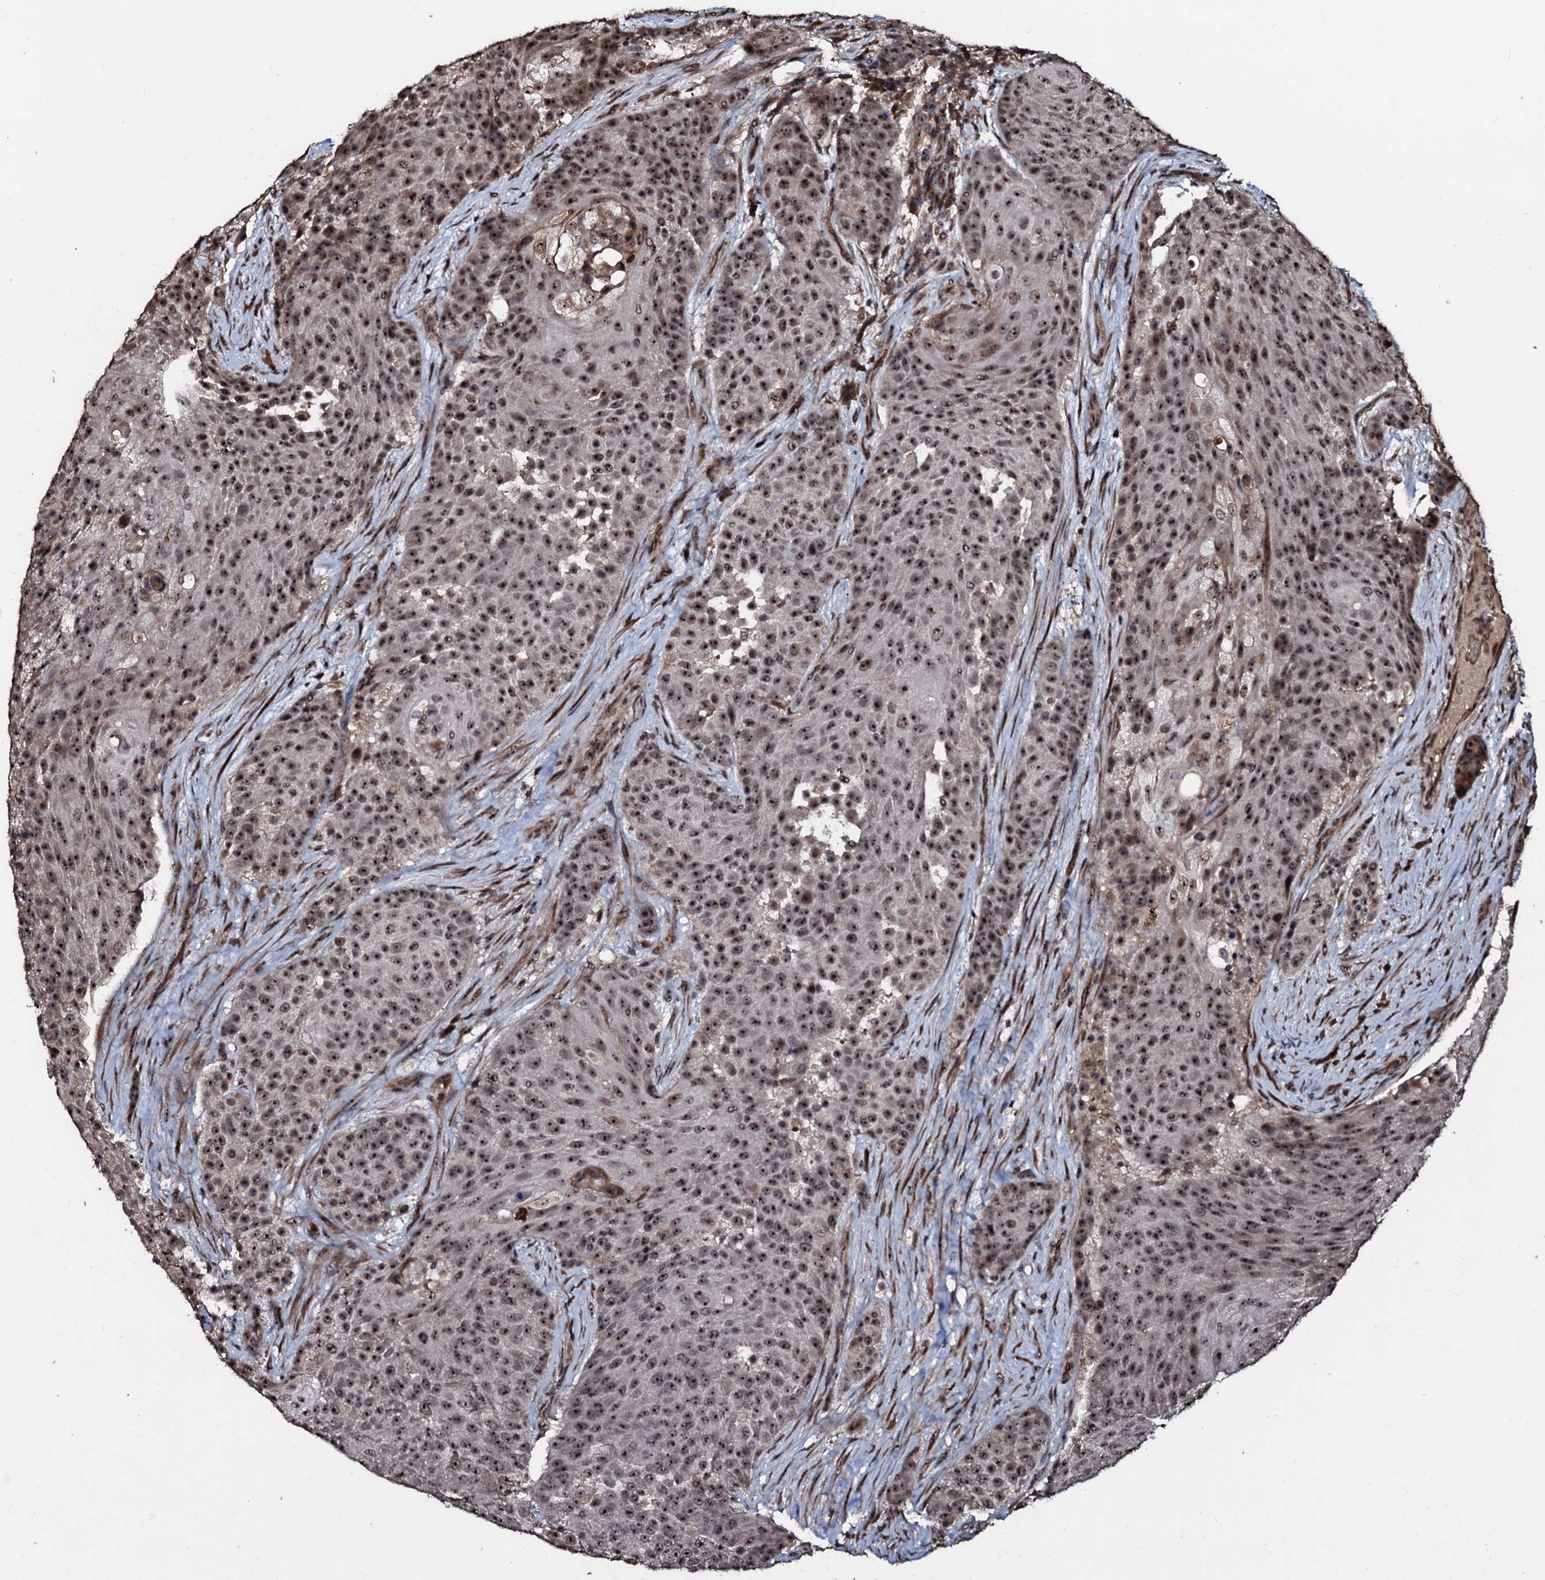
{"staining": {"intensity": "moderate", "quantity": ">75%", "location": "nuclear"}, "tissue": "urothelial cancer", "cell_type": "Tumor cells", "image_type": "cancer", "snomed": [{"axis": "morphology", "description": "Urothelial carcinoma, High grade"}, {"axis": "topography", "description": "Urinary bladder"}], "caption": "This is an image of immunohistochemistry (IHC) staining of urothelial cancer, which shows moderate positivity in the nuclear of tumor cells.", "gene": "SUPT7L", "patient": {"sex": "female", "age": 63}}